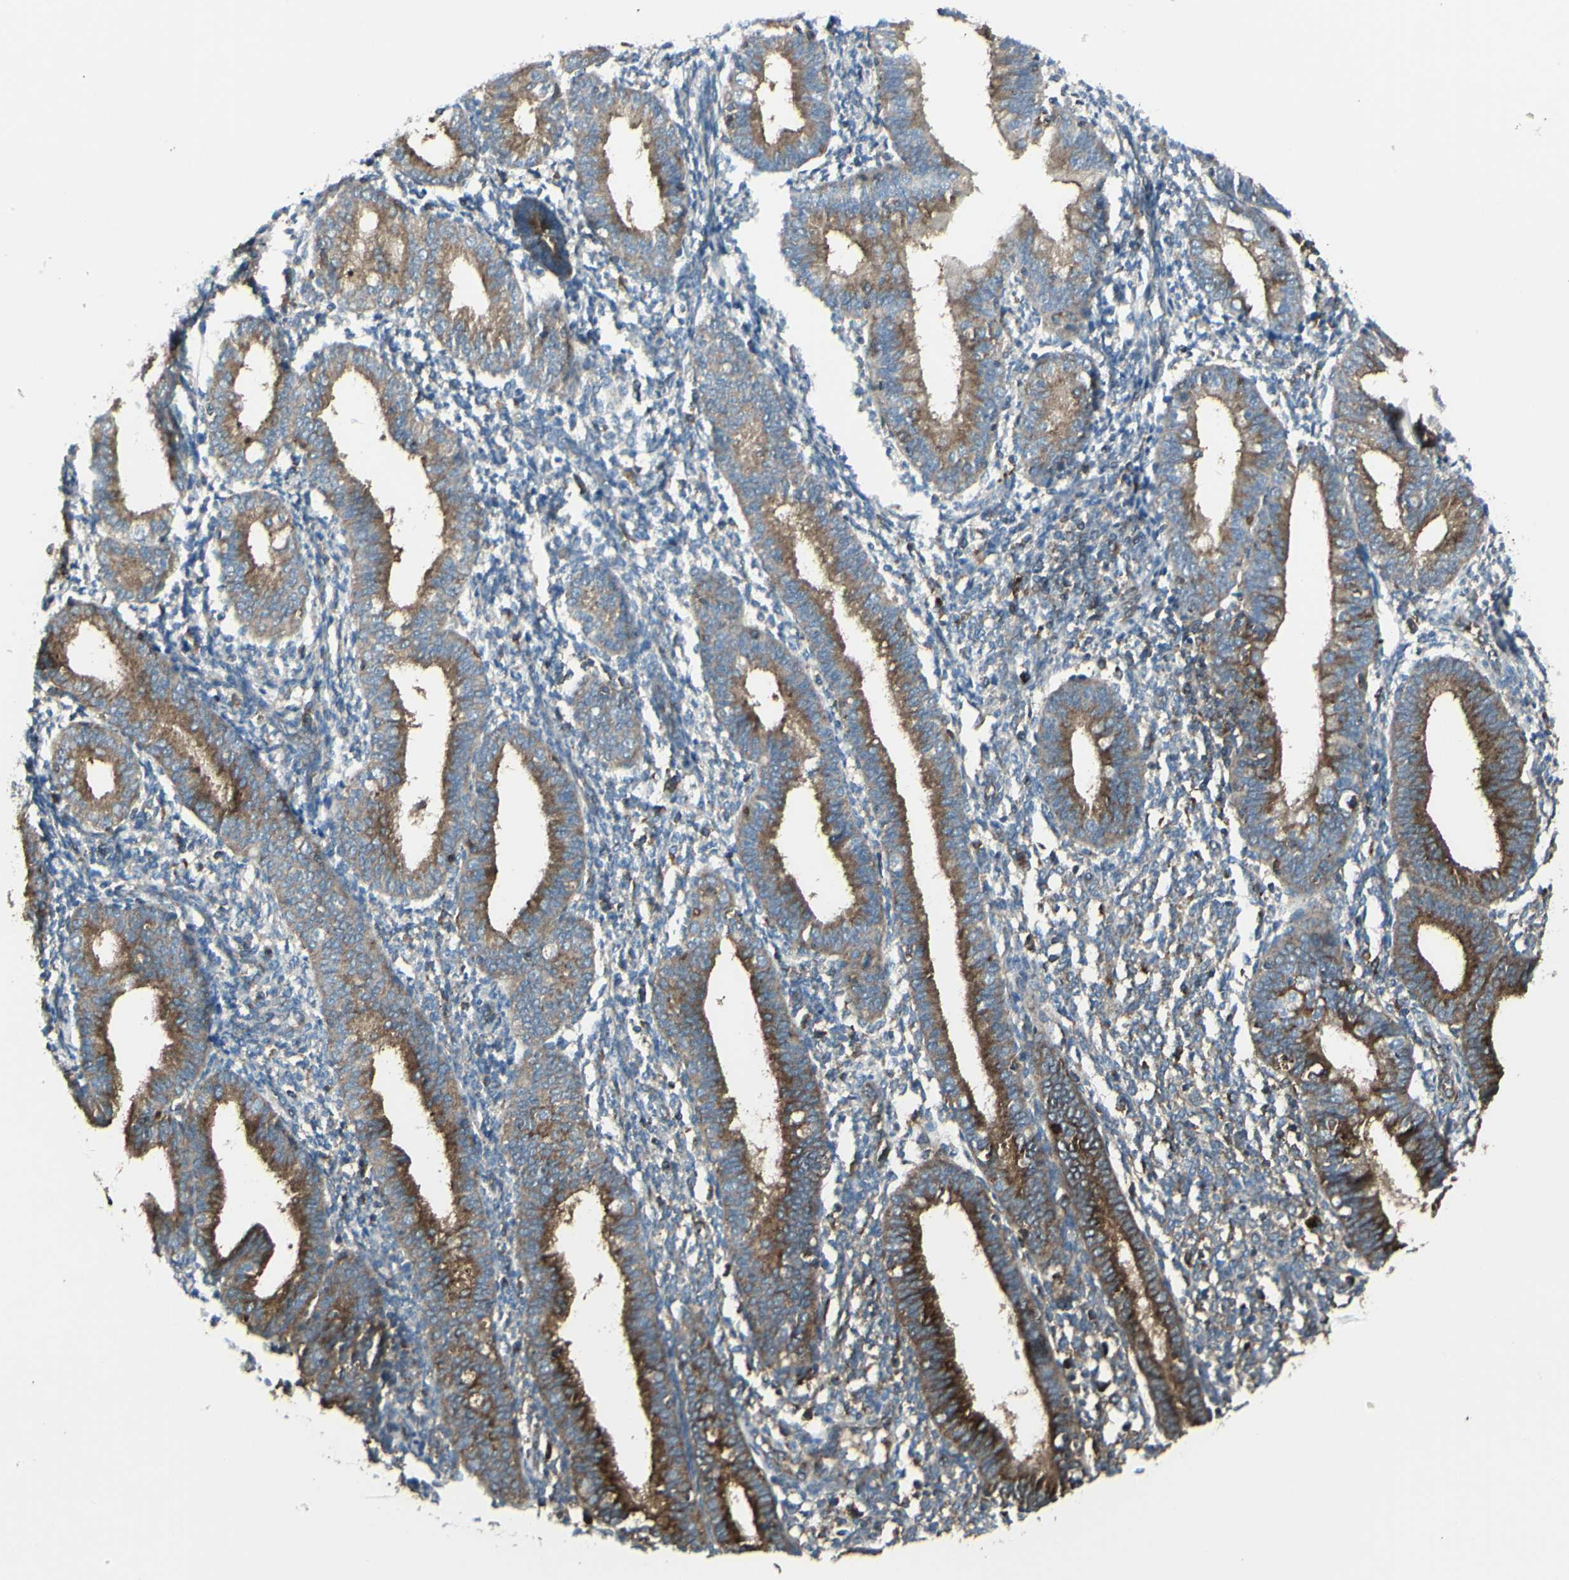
{"staining": {"intensity": "moderate", "quantity": "<25%", "location": "cytoplasmic/membranous"}, "tissue": "endometrium", "cell_type": "Cells in endometrial stroma", "image_type": "normal", "snomed": [{"axis": "morphology", "description": "Normal tissue, NOS"}, {"axis": "topography", "description": "Endometrium"}], "caption": "Moderate cytoplasmic/membranous staining is identified in about <25% of cells in endometrial stroma in unremarkable endometrium. The staining is performed using DAB (3,3'-diaminobenzidine) brown chromogen to label protein expression. The nuclei are counter-stained blue using hematoxylin.", "gene": "NAPA", "patient": {"sex": "female", "age": 61}}